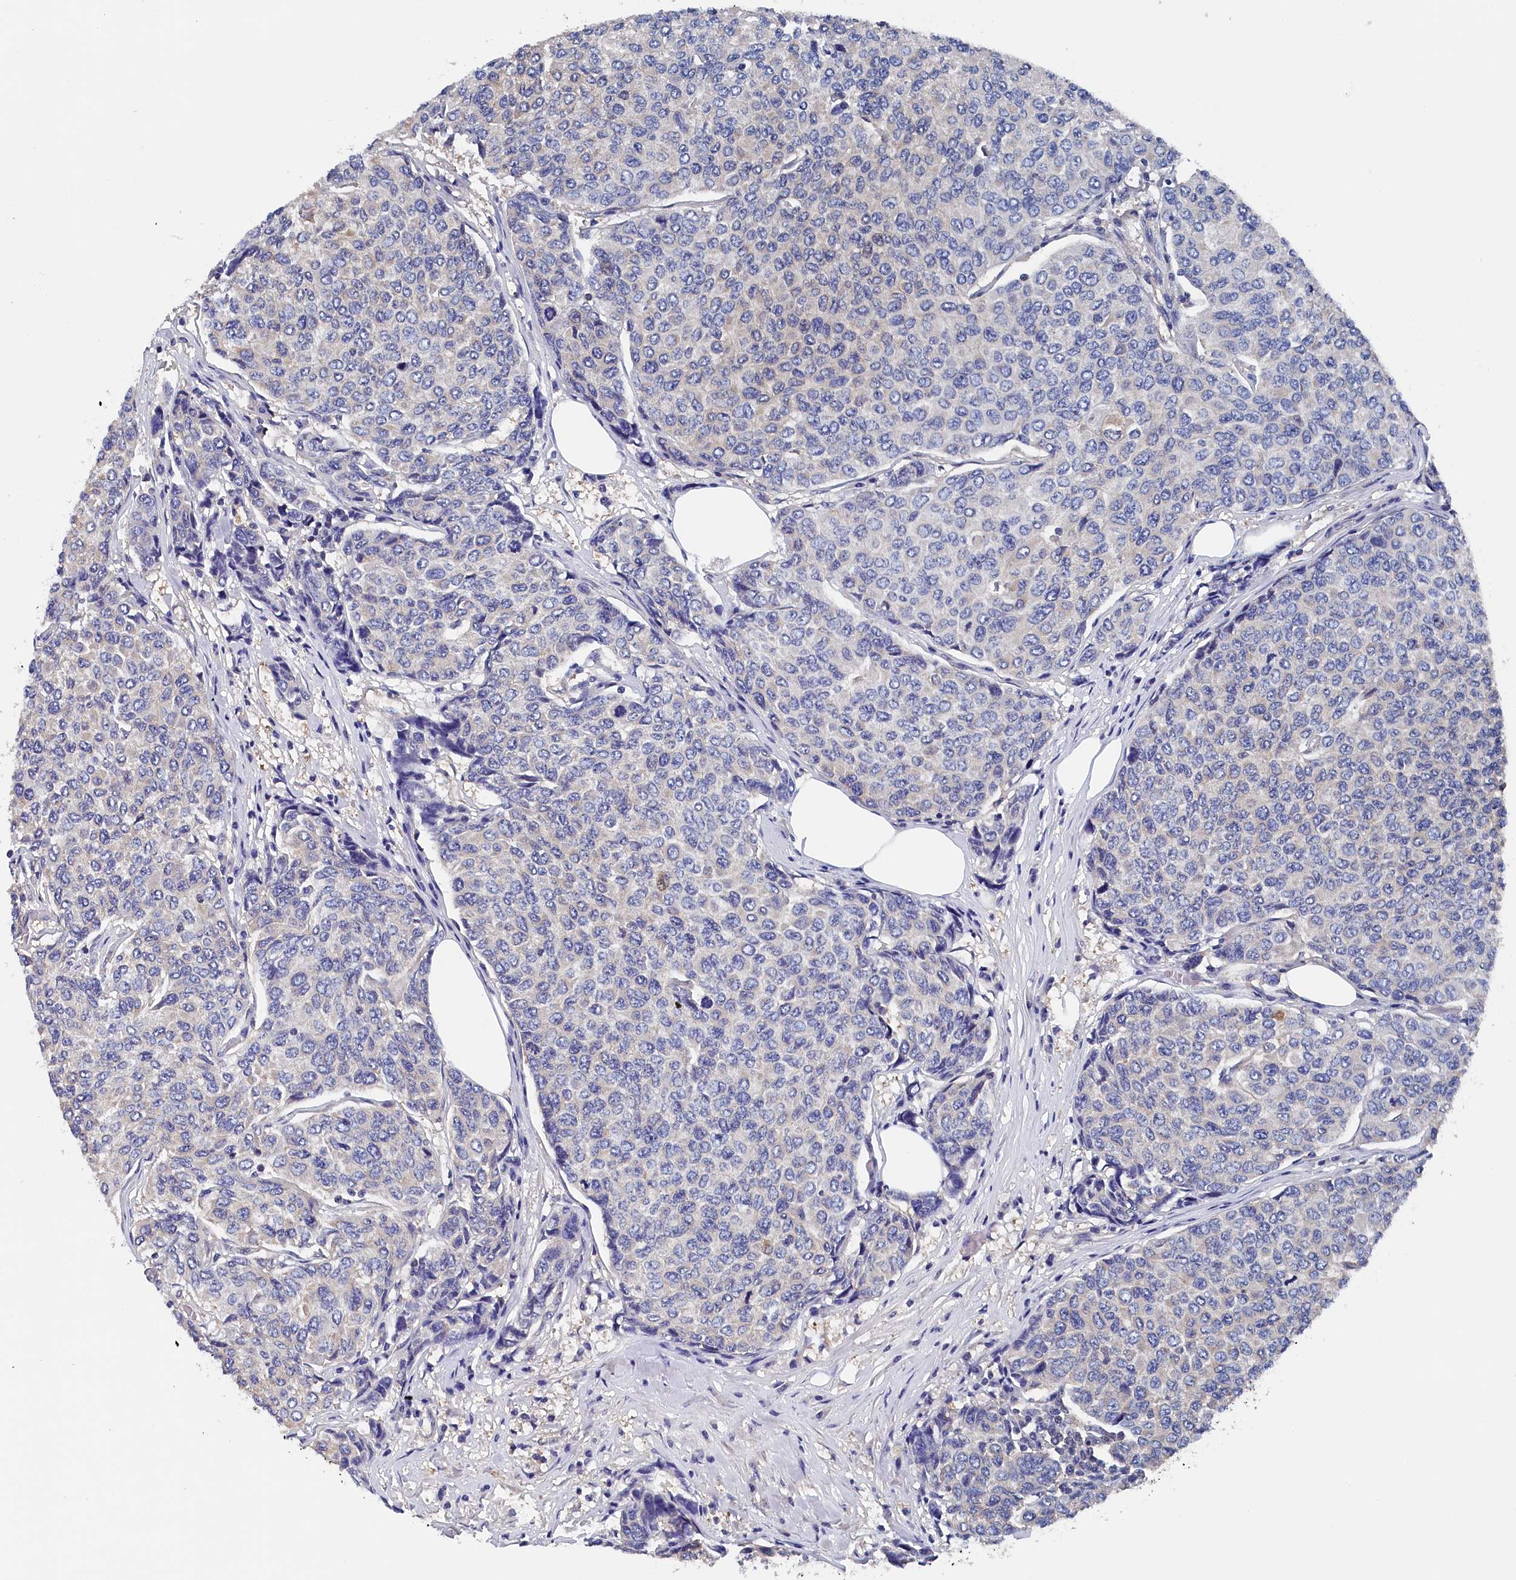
{"staining": {"intensity": "negative", "quantity": "none", "location": "none"}, "tissue": "breast cancer", "cell_type": "Tumor cells", "image_type": "cancer", "snomed": [{"axis": "morphology", "description": "Duct carcinoma"}, {"axis": "topography", "description": "Breast"}], "caption": "This is a image of IHC staining of infiltrating ductal carcinoma (breast), which shows no positivity in tumor cells. The staining is performed using DAB brown chromogen with nuclei counter-stained in using hematoxylin.", "gene": "BHMT", "patient": {"sex": "female", "age": 55}}